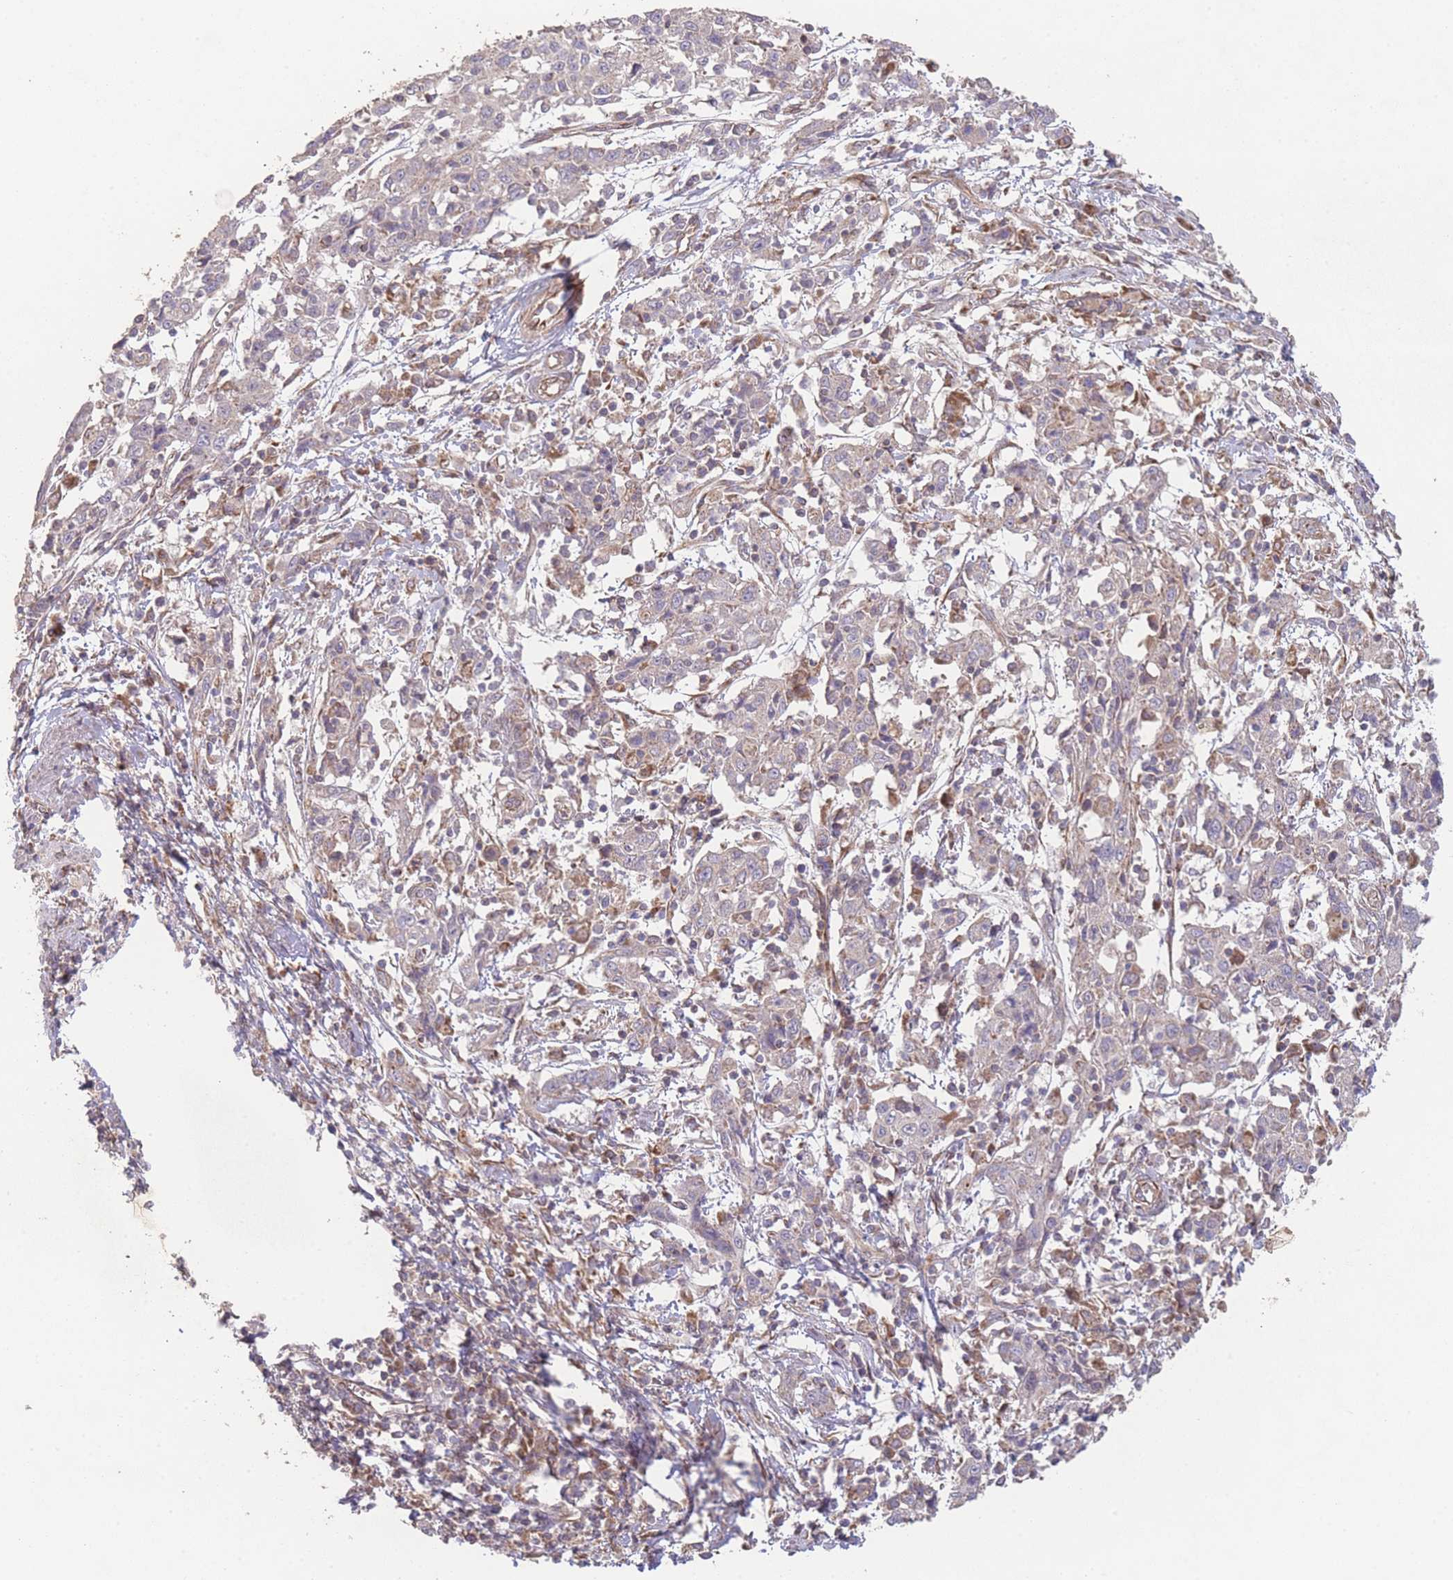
{"staining": {"intensity": "moderate", "quantity": "25%-75%", "location": "cytoplasmic/membranous"}, "tissue": "cervical cancer", "cell_type": "Tumor cells", "image_type": "cancer", "snomed": [{"axis": "morphology", "description": "Squamous cell carcinoma, NOS"}, {"axis": "topography", "description": "Cervix"}], "caption": "Protein expression analysis of human cervical squamous cell carcinoma reveals moderate cytoplasmic/membranous expression in about 25%-75% of tumor cells. The protein of interest is stained brown, and the nuclei are stained in blue (DAB (3,3'-diaminobenzidine) IHC with brightfield microscopy, high magnification).", "gene": "PXMP4", "patient": {"sex": "female", "age": 46}}